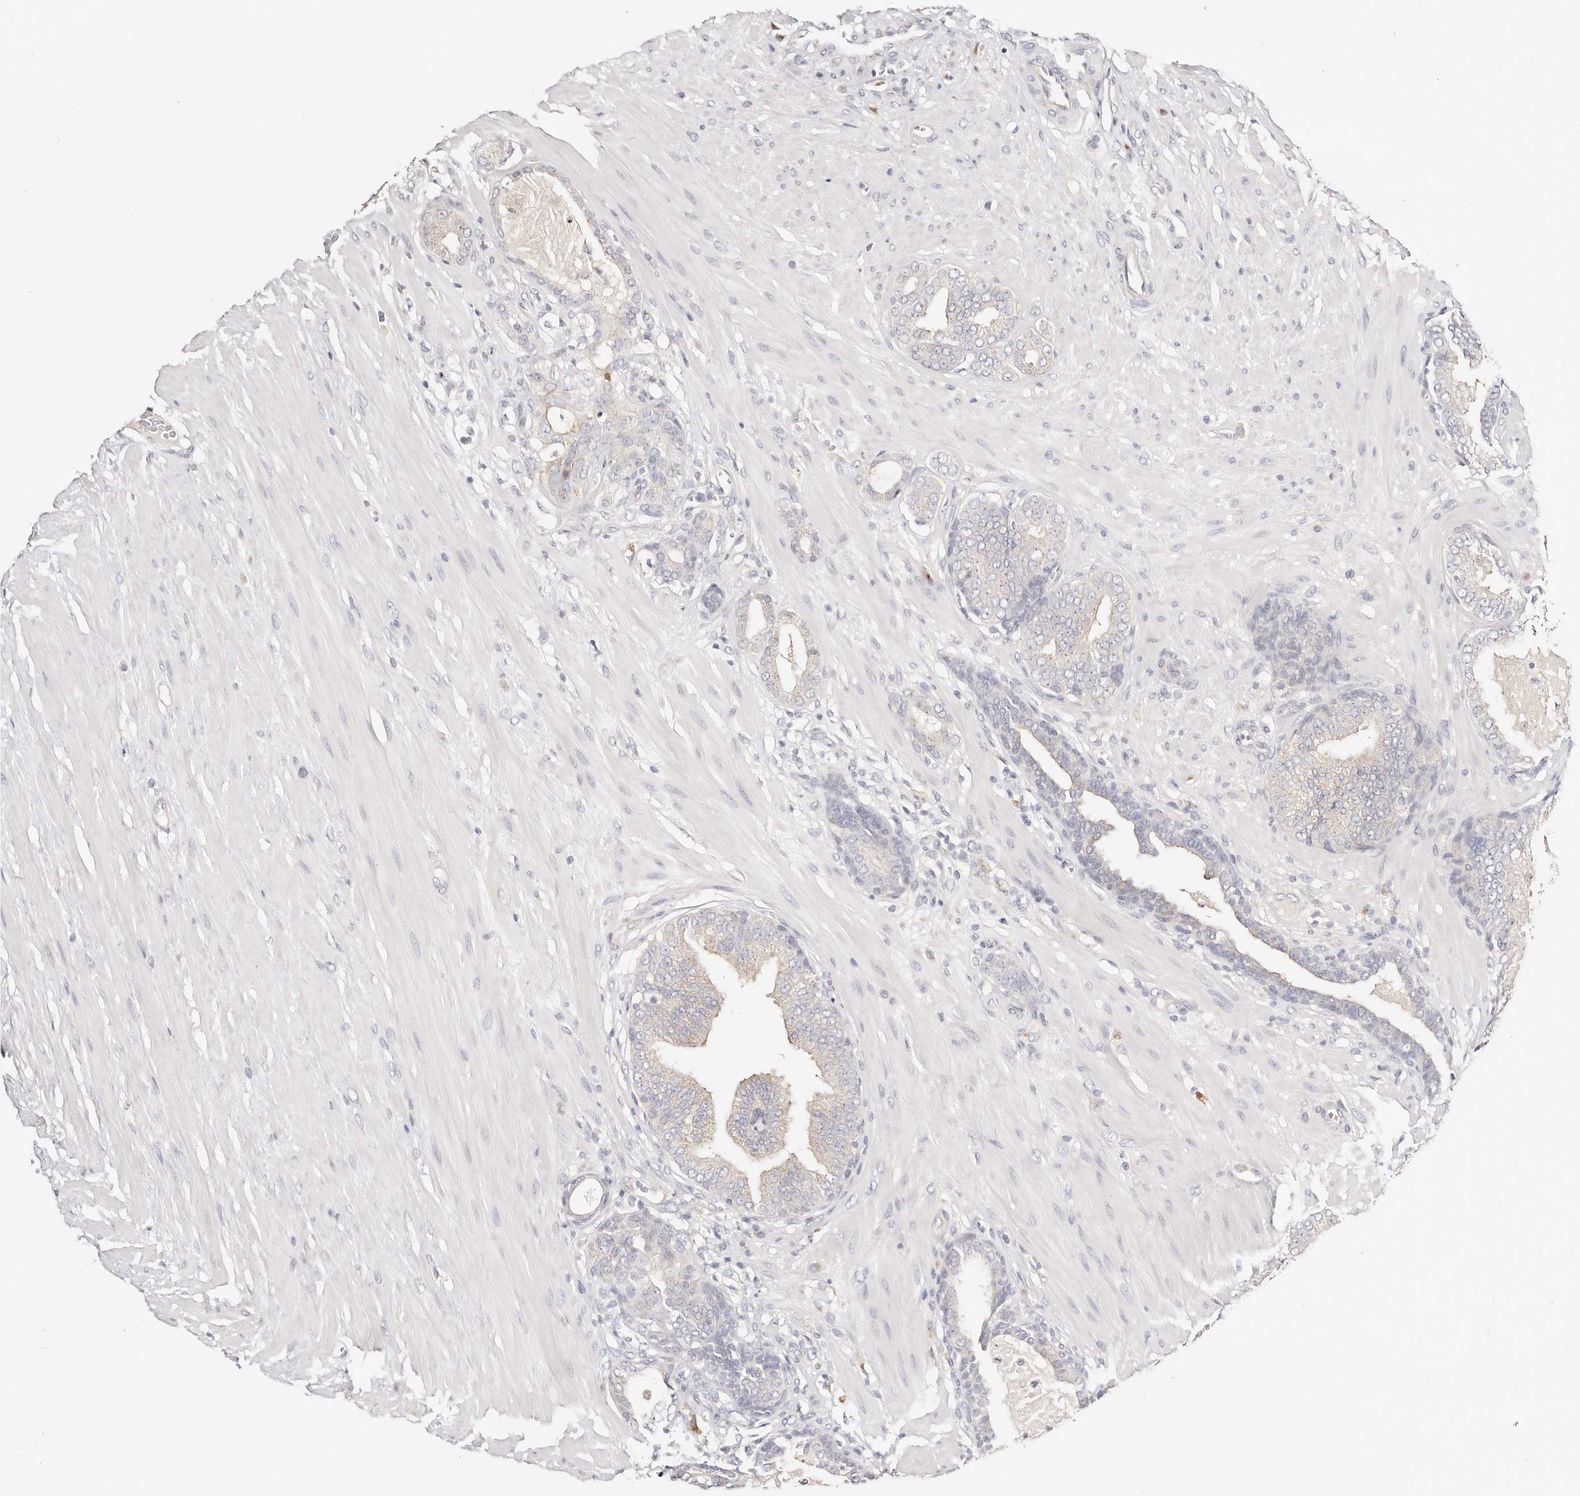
{"staining": {"intensity": "negative", "quantity": "none", "location": "none"}, "tissue": "prostate cancer", "cell_type": "Tumor cells", "image_type": "cancer", "snomed": [{"axis": "morphology", "description": "Adenocarcinoma, Low grade"}, {"axis": "topography", "description": "Prostate"}], "caption": "This image is of prostate cancer stained with immunohistochemistry to label a protein in brown with the nuclei are counter-stained blue. There is no positivity in tumor cells.", "gene": "DNASE1", "patient": {"sex": "male", "age": 63}}